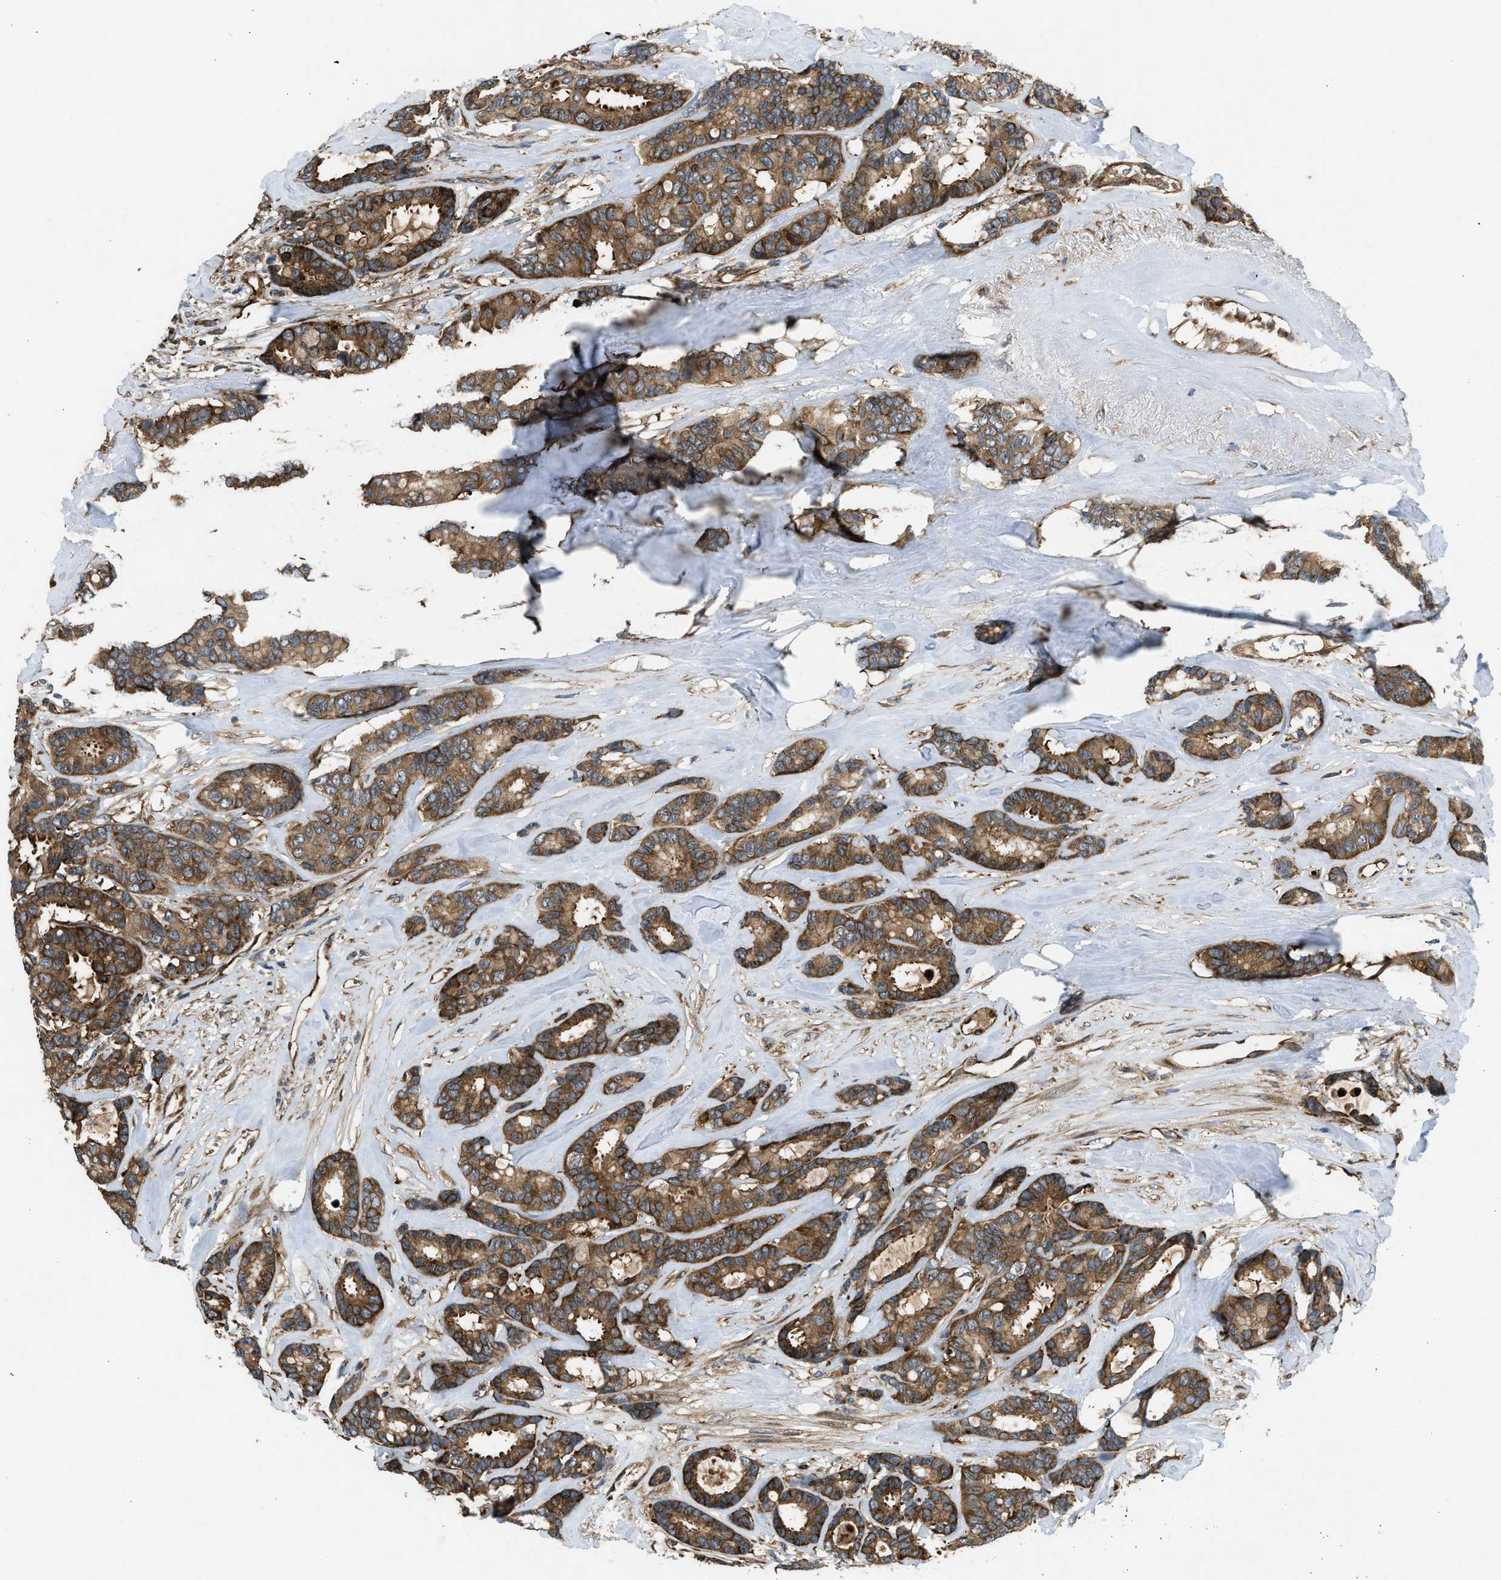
{"staining": {"intensity": "moderate", "quantity": ">75%", "location": "cytoplasmic/membranous"}, "tissue": "breast cancer", "cell_type": "Tumor cells", "image_type": "cancer", "snomed": [{"axis": "morphology", "description": "Duct carcinoma"}, {"axis": "topography", "description": "Breast"}], "caption": "Tumor cells reveal moderate cytoplasmic/membranous staining in approximately >75% of cells in breast infiltrating ductal carcinoma.", "gene": "RASGRF2", "patient": {"sex": "female", "age": 87}}